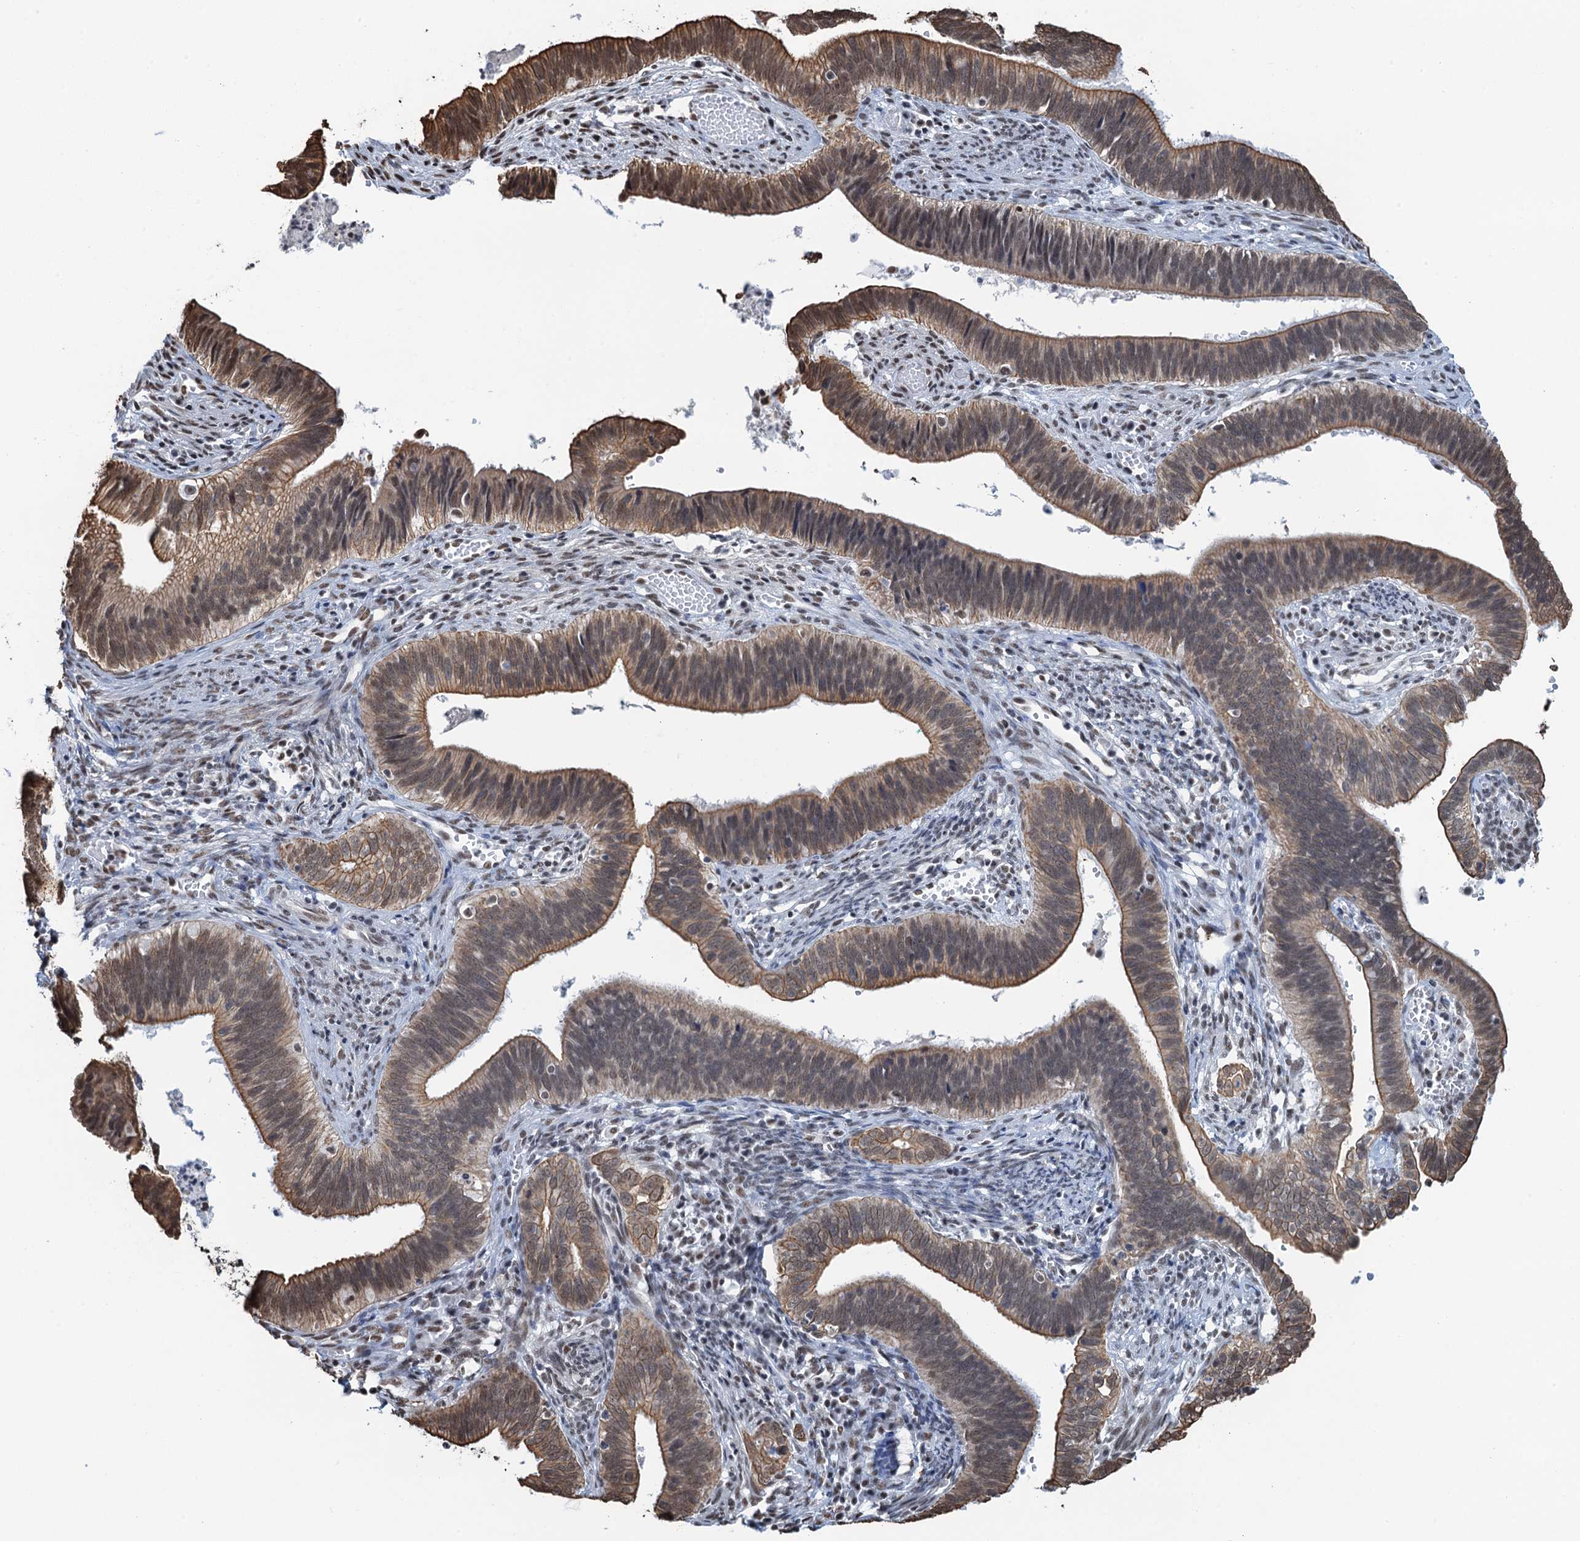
{"staining": {"intensity": "moderate", "quantity": ">75%", "location": "cytoplasmic/membranous,nuclear"}, "tissue": "cervical cancer", "cell_type": "Tumor cells", "image_type": "cancer", "snomed": [{"axis": "morphology", "description": "Adenocarcinoma, NOS"}, {"axis": "topography", "description": "Cervix"}], "caption": "IHC micrograph of neoplastic tissue: adenocarcinoma (cervical) stained using immunohistochemistry reveals medium levels of moderate protein expression localized specifically in the cytoplasmic/membranous and nuclear of tumor cells, appearing as a cytoplasmic/membranous and nuclear brown color.", "gene": "ZNF609", "patient": {"sex": "female", "age": 42}}